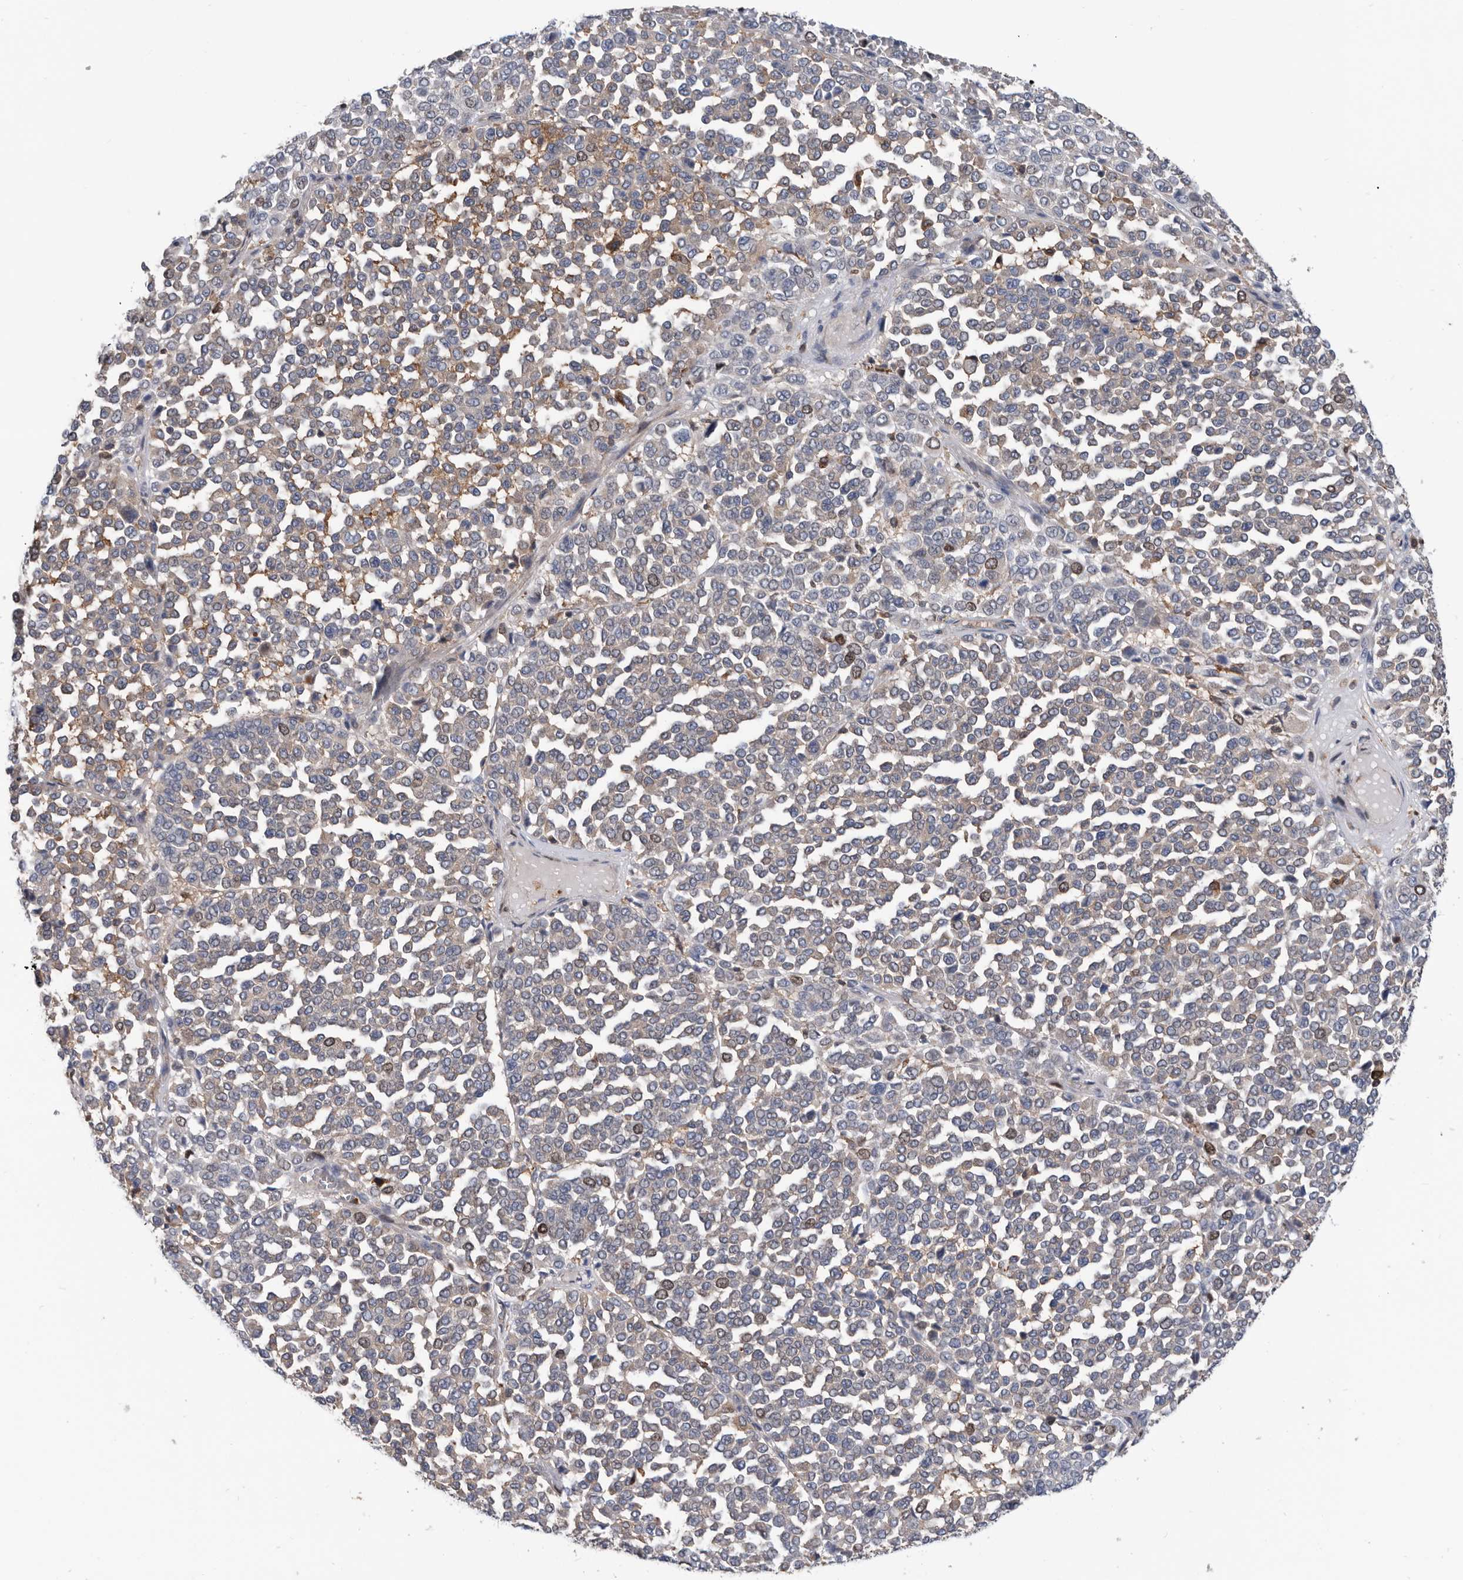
{"staining": {"intensity": "weak", "quantity": "<25%", "location": "cytoplasmic/membranous"}, "tissue": "melanoma", "cell_type": "Tumor cells", "image_type": "cancer", "snomed": [{"axis": "morphology", "description": "Malignant melanoma, Metastatic site"}, {"axis": "topography", "description": "Pancreas"}], "caption": "The IHC histopathology image has no significant expression in tumor cells of melanoma tissue.", "gene": "ATAD2", "patient": {"sex": "female", "age": 30}}